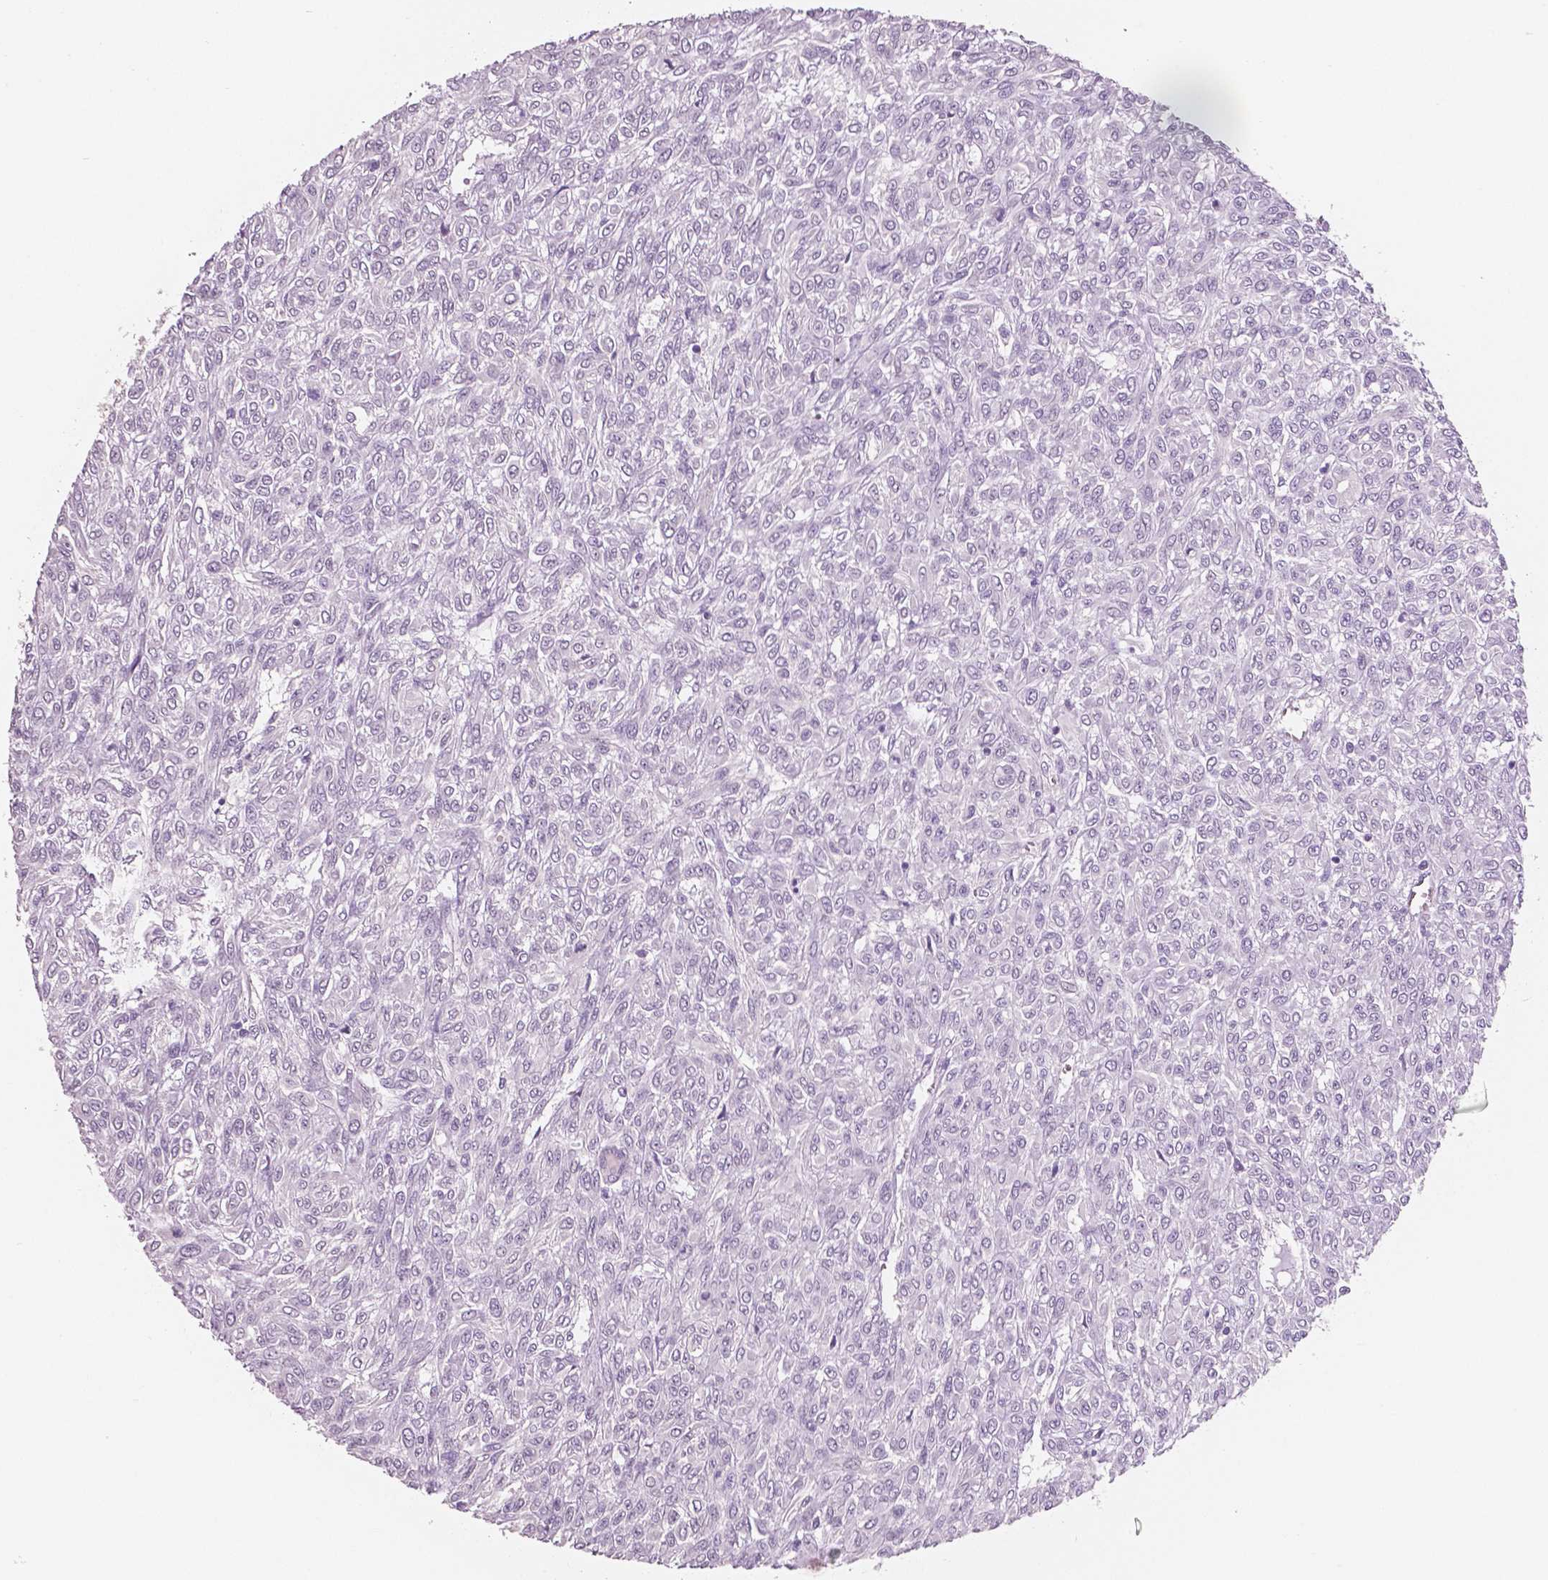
{"staining": {"intensity": "negative", "quantity": "none", "location": "none"}, "tissue": "renal cancer", "cell_type": "Tumor cells", "image_type": "cancer", "snomed": [{"axis": "morphology", "description": "Adenocarcinoma, NOS"}, {"axis": "topography", "description": "Kidney"}], "caption": "Immunohistochemistry (IHC) photomicrograph of neoplastic tissue: renal cancer (adenocarcinoma) stained with DAB (3,3'-diaminobenzidine) reveals no significant protein expression in tumor cells. (Stains: DAB immunohistochemistry (IHC) with hematoxylin counter stain, Microscopy: brightfield microscopy at high magnification).", "gene": "NECAB2", "patient": {"sex": "male", "age": 58}}